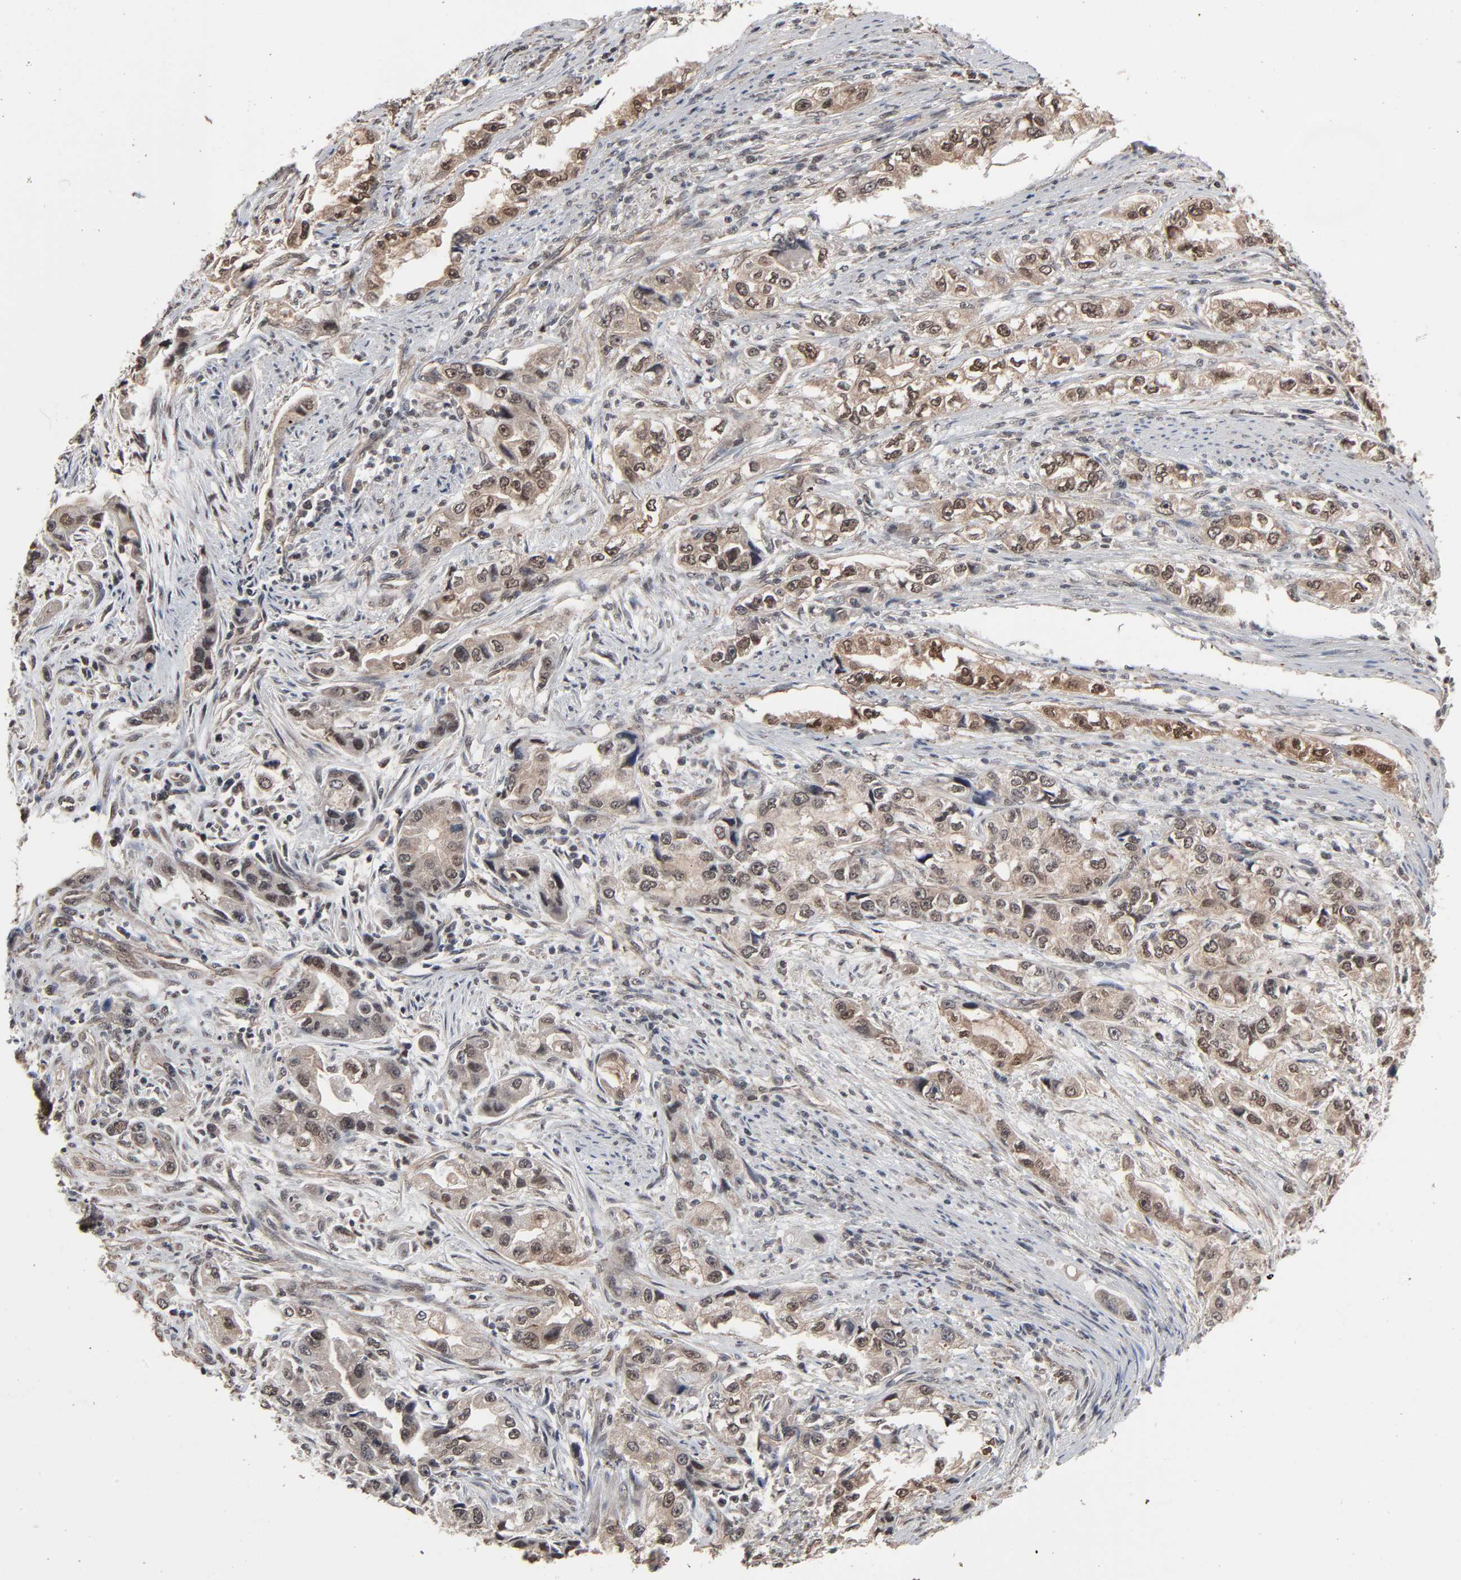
{"staining": {"intensity": "moderate", "quantity": ">75%", "location": "cytoplasmic/membranous"}, "tissue": "stomach cancer", "cell_type": "Tumor cells", "image_type": "cancer", "snomed": [{"axis": "morphology", "description": "Adenocarcinoma, NOS"}, {"axis": "topography", "description": "Stomach, lower"}], "caption": "High-power microscopy captured an IHC micrograph of stomach adenocarcinoma, revealing moderate cytoplasmic/membranous positivity in approximately >75% of tumor cells.", "gene": "ZNF419", "patient": {"sex": "female", "age": 93}}